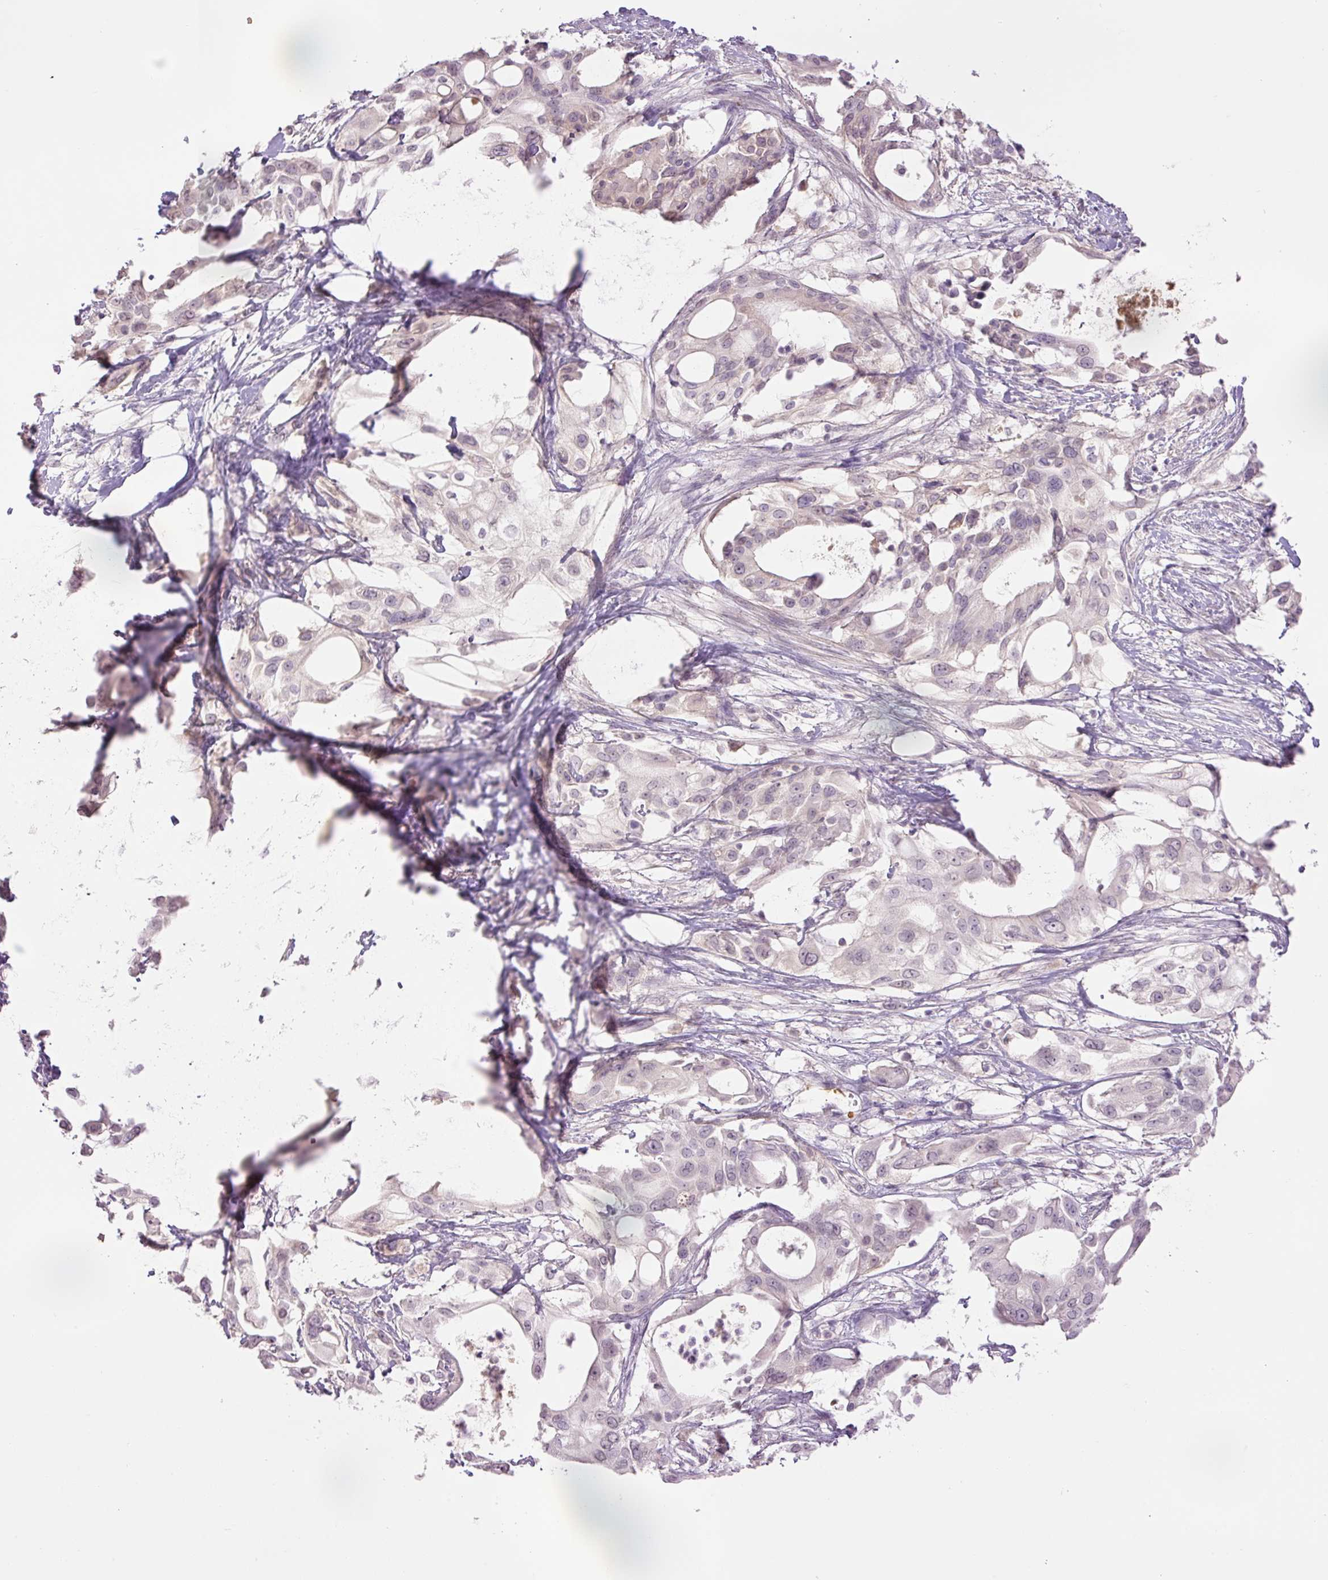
{"staining": {"intensity": "negative", "quantity": "none", "location": "none"}, "tissue": "pancreatic cancer", "cell_type": "Tumor cells", "image_type": "cancer", "snomed": [{"axis": "morphology", "description": "Adenocarcinoma, NOS"}, {"axis": "topography", "description": "Pancreas"}], "caption": "High magnification brightfield microscopy of pancreatic adenocarcinoma stained with DAB (3,3'-diaminobenzidine) (brown) and counterstained with hematoxylin (blue): tumor cells show no significant staining.", "gene": "LY6G6D", "patient": {"sex": "female", "age": 68}}